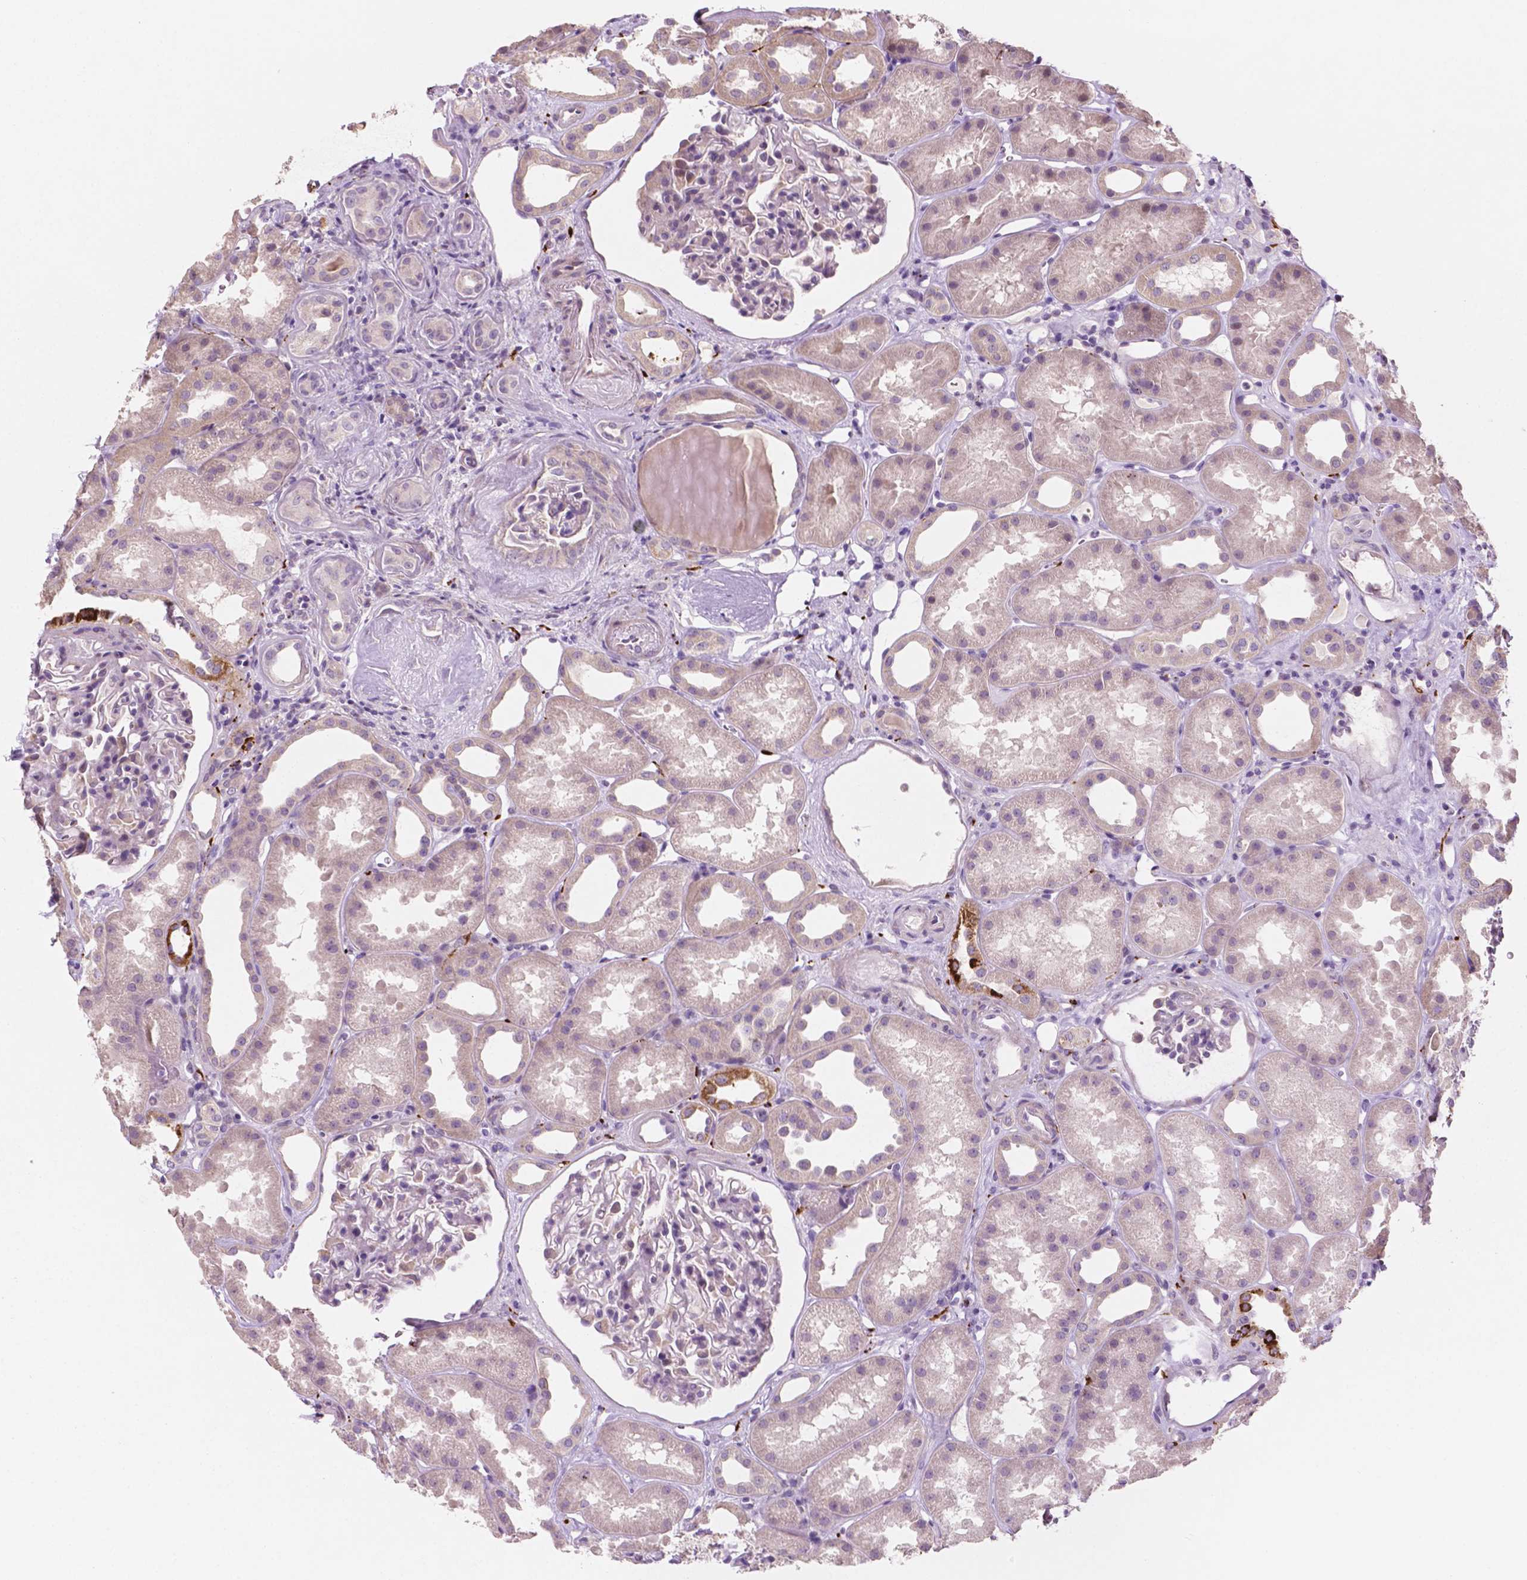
{"staining": {"intensity": "negative", "quantity": "none", "location": "none"}, "tissue": "kidney", "cell_type": "Cells in glomeruli", "image_type": "normal", "snomed": [{"axis": "morphology", "description": "Normal tissue, NOS"}, {"axis": "topography", "description": "Kidney"}], "caption": "Immunohistochemistry of unremarkable human kidney displays no staining in cells in glomeruli.", "gene": "LRP1B", "patient": {"sex": "male", "age": 61}}